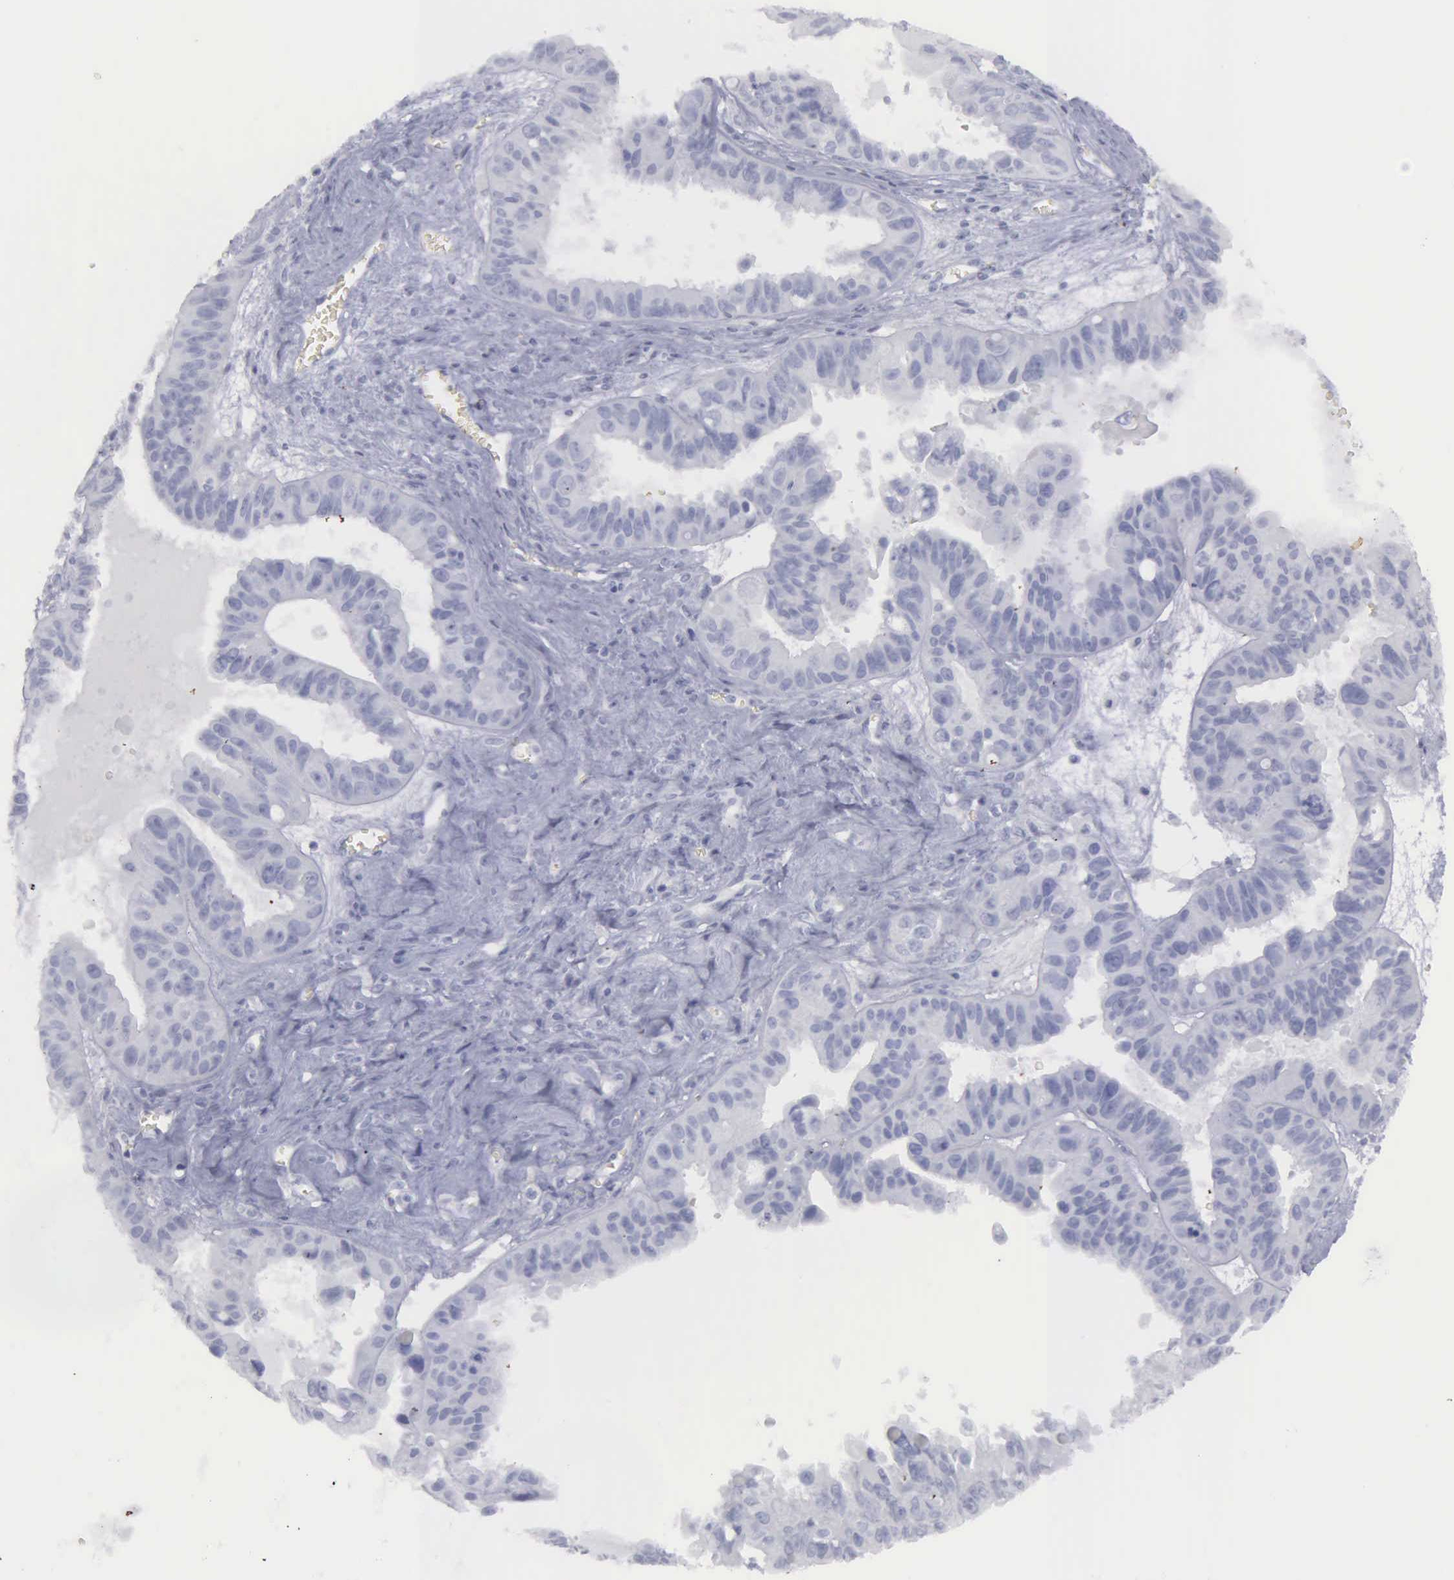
{"staining": {"intensity": "negative", "quantity": "none", "location": "none"}, "tissue": "ovarian cancer", "cell_type": "Tumor cells", "image_type": "cancer", "snomed": [{"axis": "morphology", "description": "Carcinoma, endometroid"}, {"axis": "topography", "description": "Ovary"}], "caption": "Immunohistochemistry (IHC) photomicrograph of ovarian cancer (endometroid carcinoma) stained for a protein (brown), which demonstrates no positivity in tumor cells. Nuclei are stained in blue.", "gene": "KIAA0586", "patient": {"sex": "female", "age": 85}}